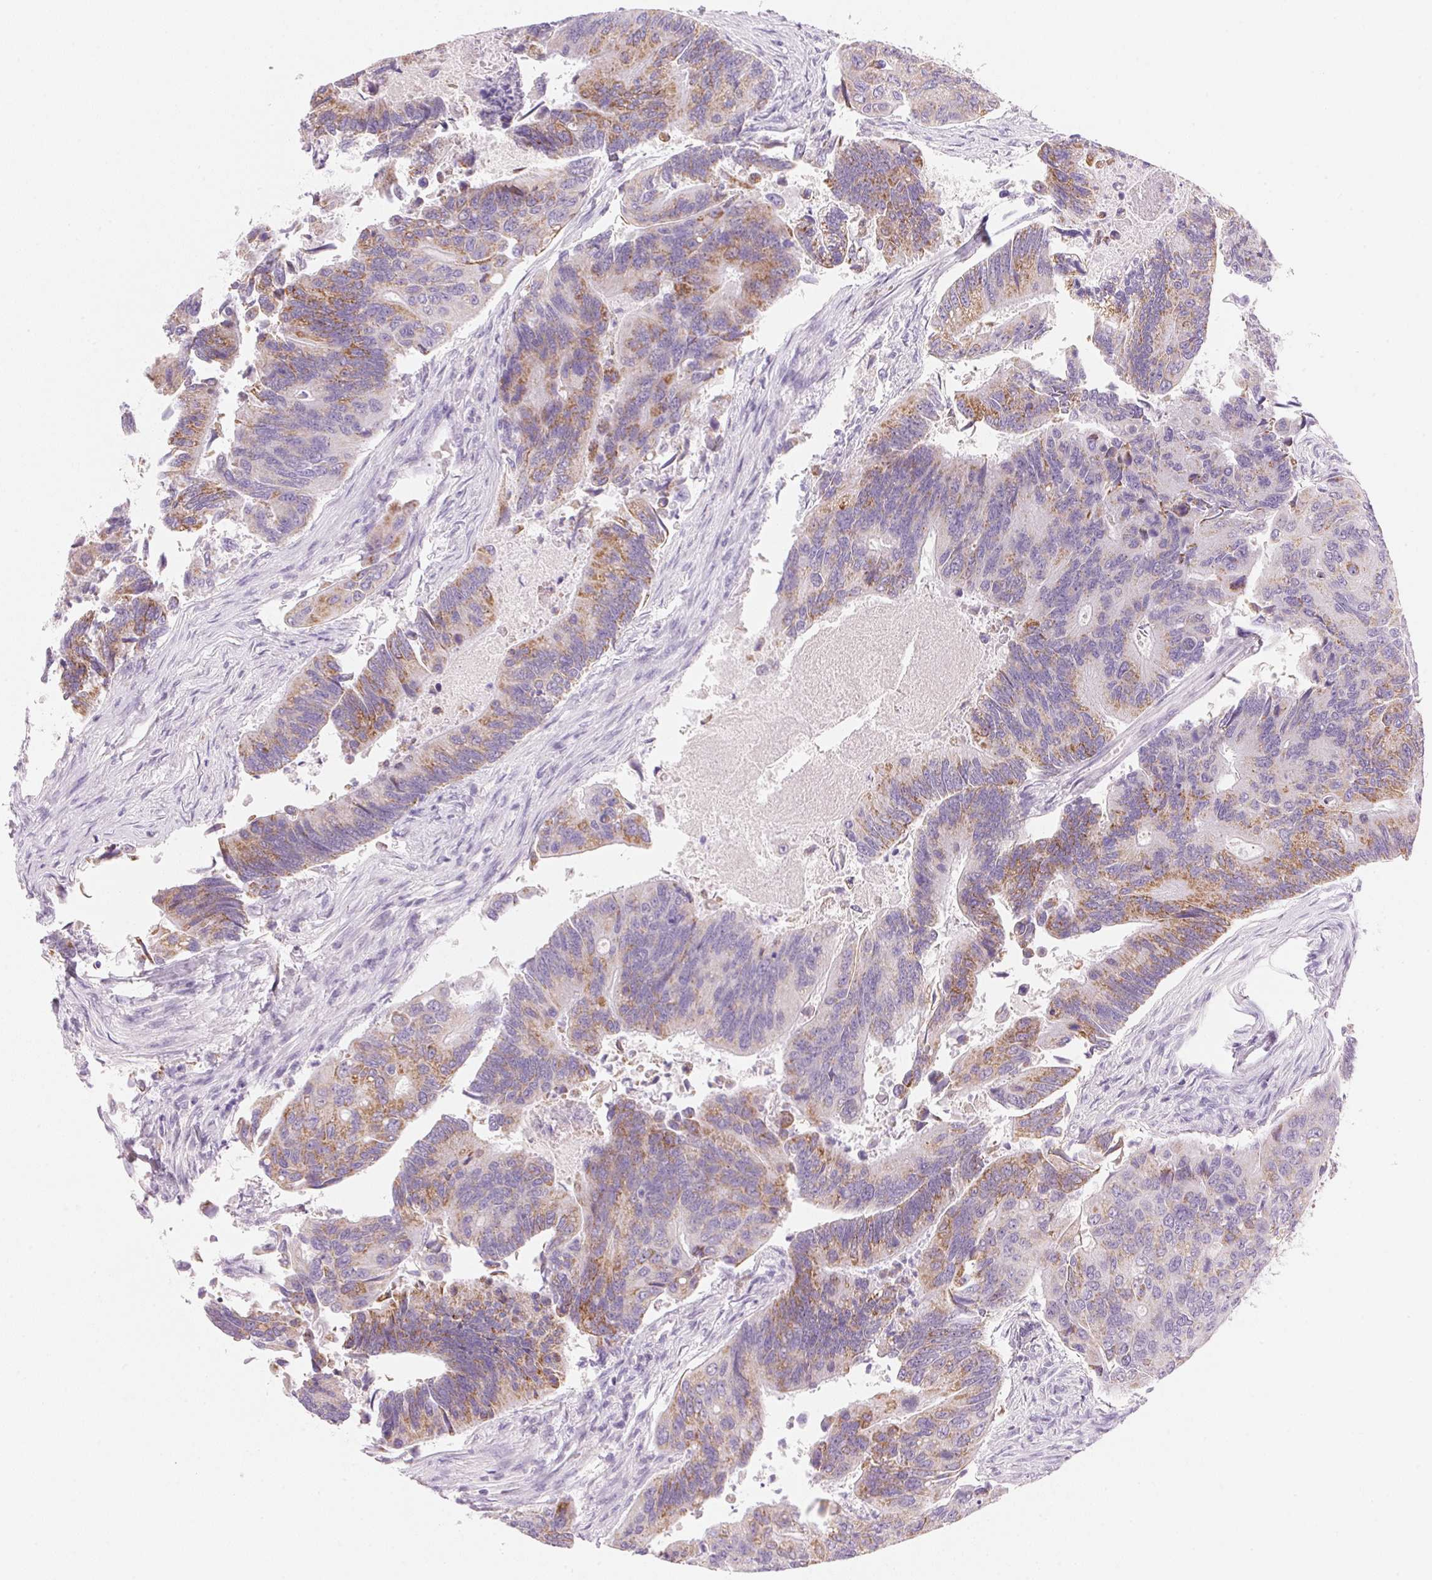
{"staining": {"intensity": "moderate", "quantity": "25%-75%", "location": "cytoplasmic/membranous"}, "tissue": "colorectal cancer", "cell_type": "Tumor cells", "image_type": "cancer", "snomed": [{"axis": "morphology", "description": "Adenocarcinoma, NOS"}, {"axis": "topography", "description": "Colon"}], "caption": "Immunohistochemical staining of human colorectal adenocarcinoma shows medium levels of moderate cytoplasmic/membranous positivity in approximately 25%-75% of tumor cells.", "gene": "CYP11B1", "patient": {"sex": "female", "age": 67}}